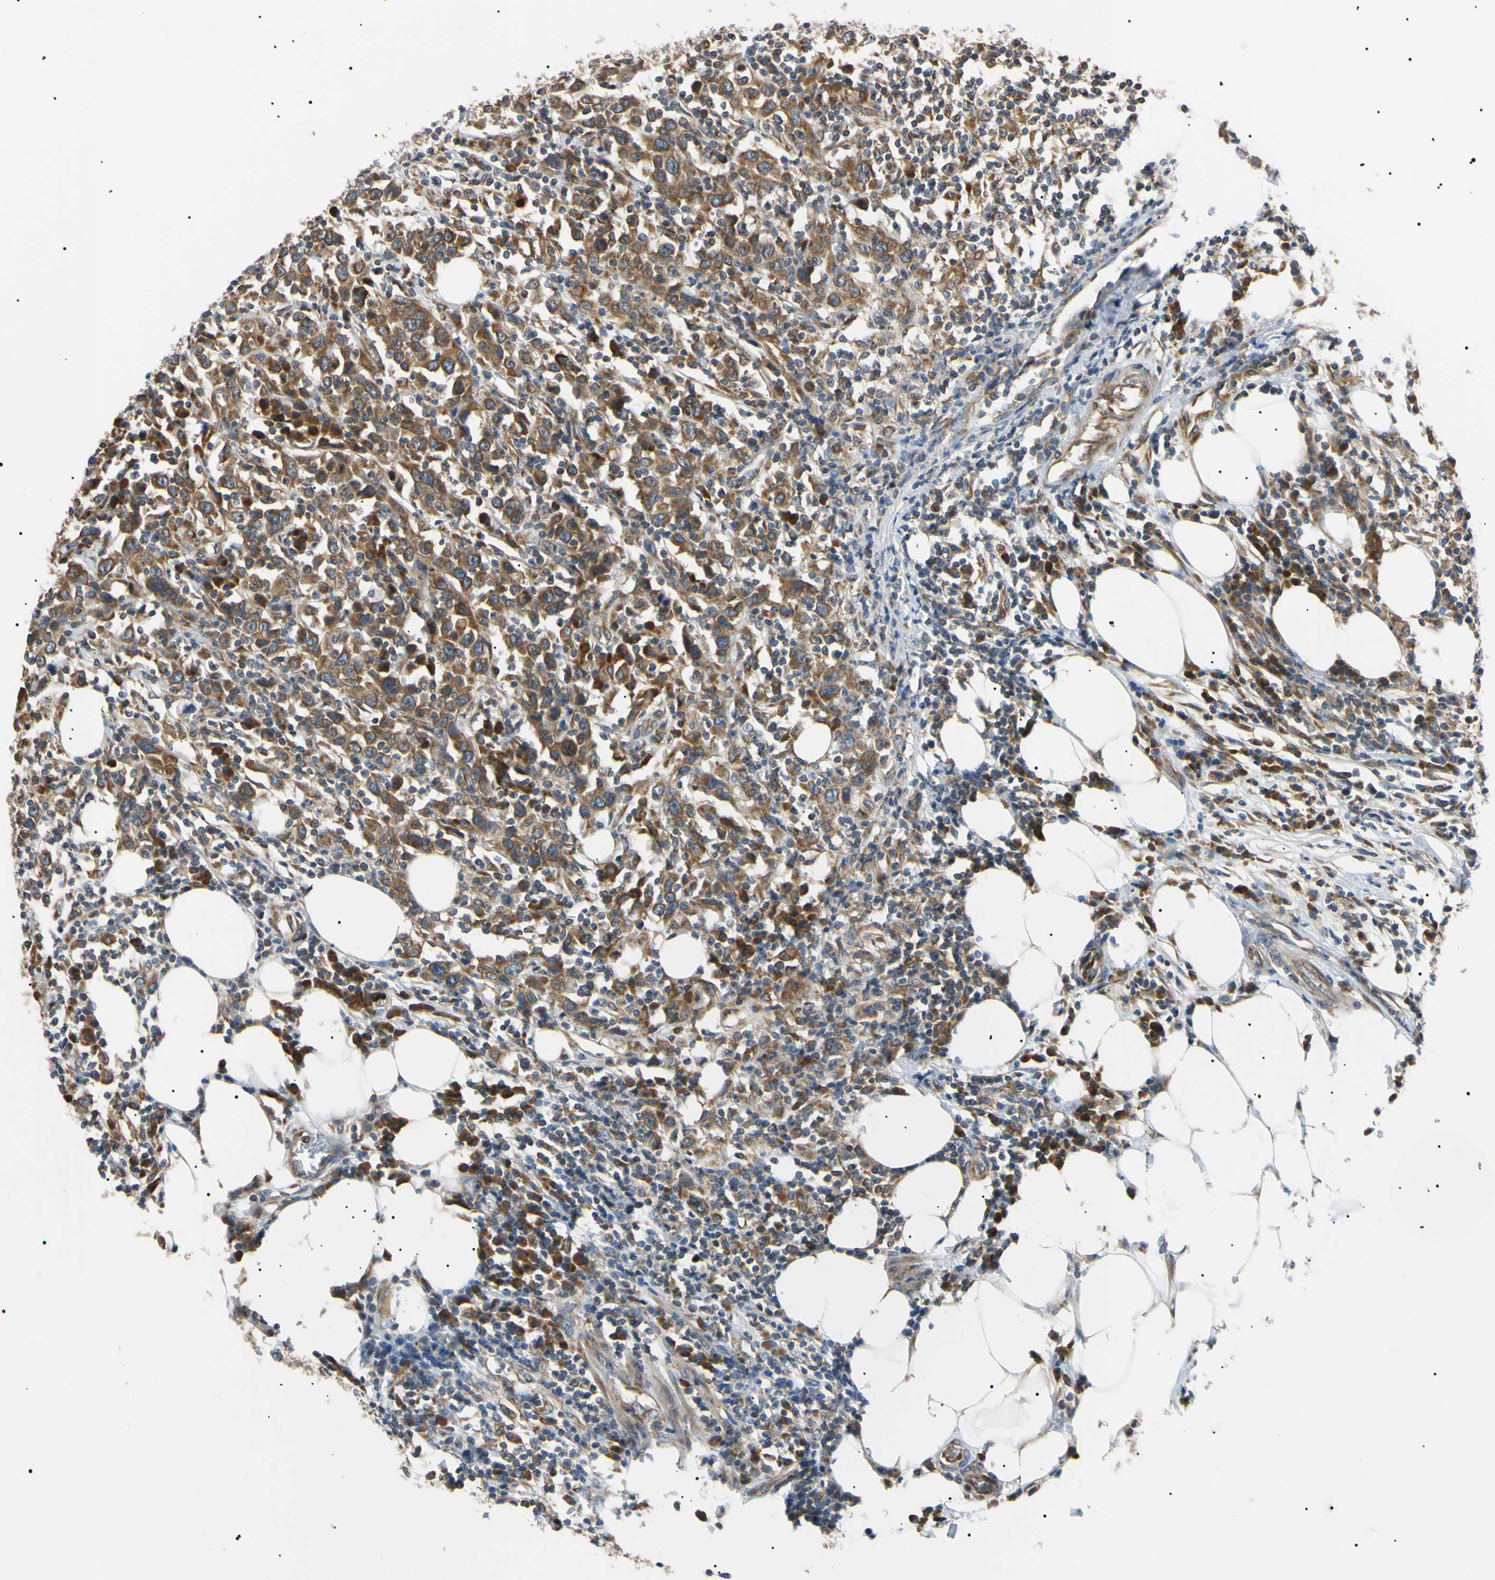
{"staining": {"intensity": "moderate", "quantity": ">75%", "location": "cytoplasmic/membranous"}, "tissue": "urothelial cancer", "cell_type": "Tumor cells", "image_type": "cancer", "snomed": [{"axis": "morphology", "description": "Urothelial carcinoma, High grade"}, {"axis": "topography", "description": "Urinary bladder"}], "caption": "Immunohistochemistry of urothelial cancer exhibits medium levels of moderate cytoplasmic/membranous expression in about >75% of tumor cells.", "gene": "VAPA", "patient": {"sex": "male", "age": 61}}